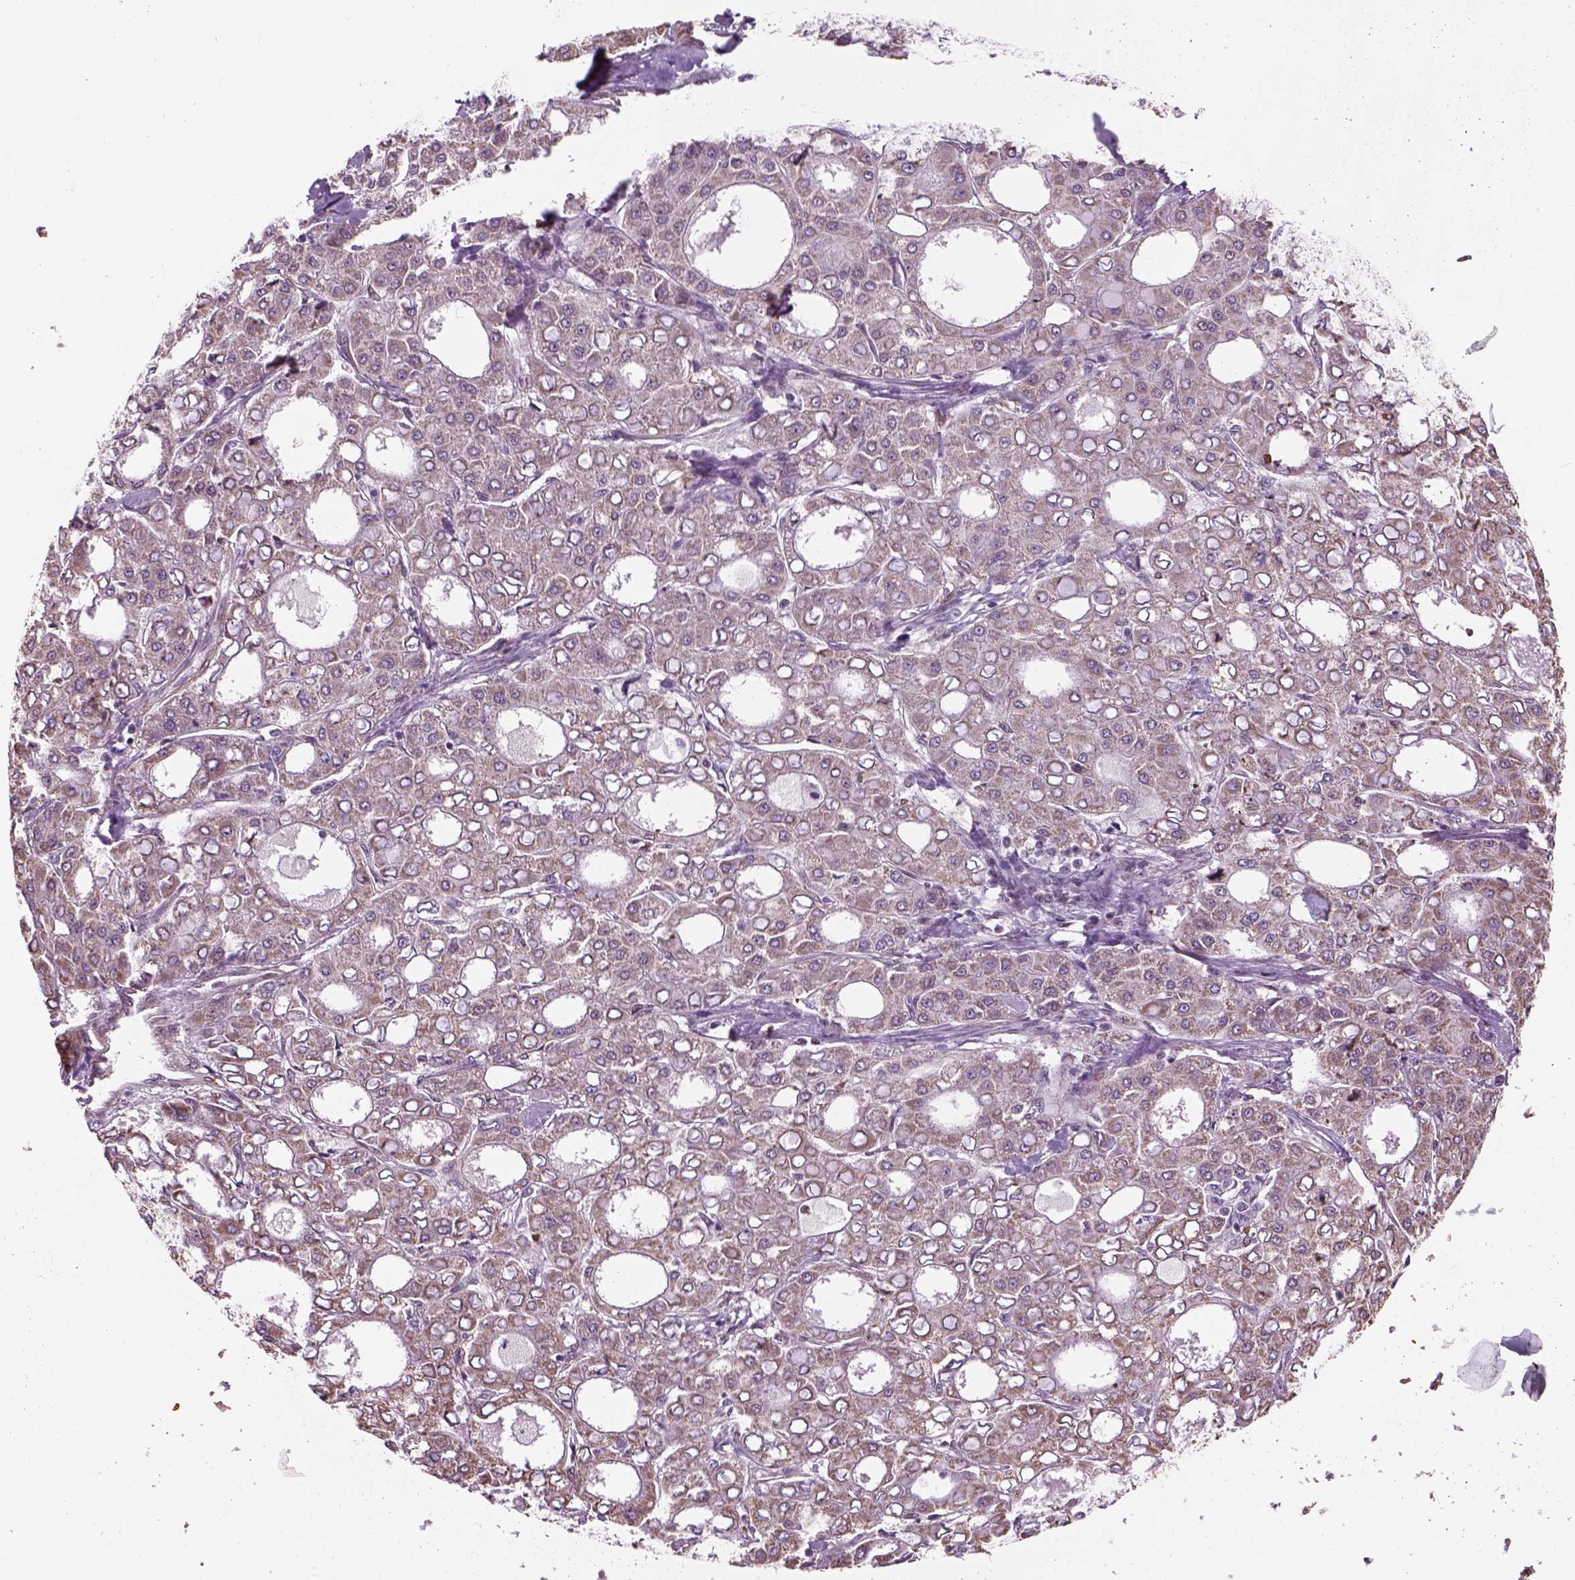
{"staining": {"intensity": "weak", "quantity": "25%-75%", "location": "cytoplasmic/membranous"}, "tissue": "liver cancer", "cell_type": "Tumor cells", "image_type": "cancer", "snomed": [{"axis": "morphology", "description": "Carcinoma, Hepatocellular, NOS"}, {"axis": "topography", "description": "Liver"}], "caption": "IHC histopathology image of human hepatocellular carcinoma (liver) stained for a protein (brown), which demonstrates low levels of weak cytoplasmic/membranous expression in about 25%-75% of tumor cells.", "gene": "XK", "patient": {"sex": "male", "age": 65}}